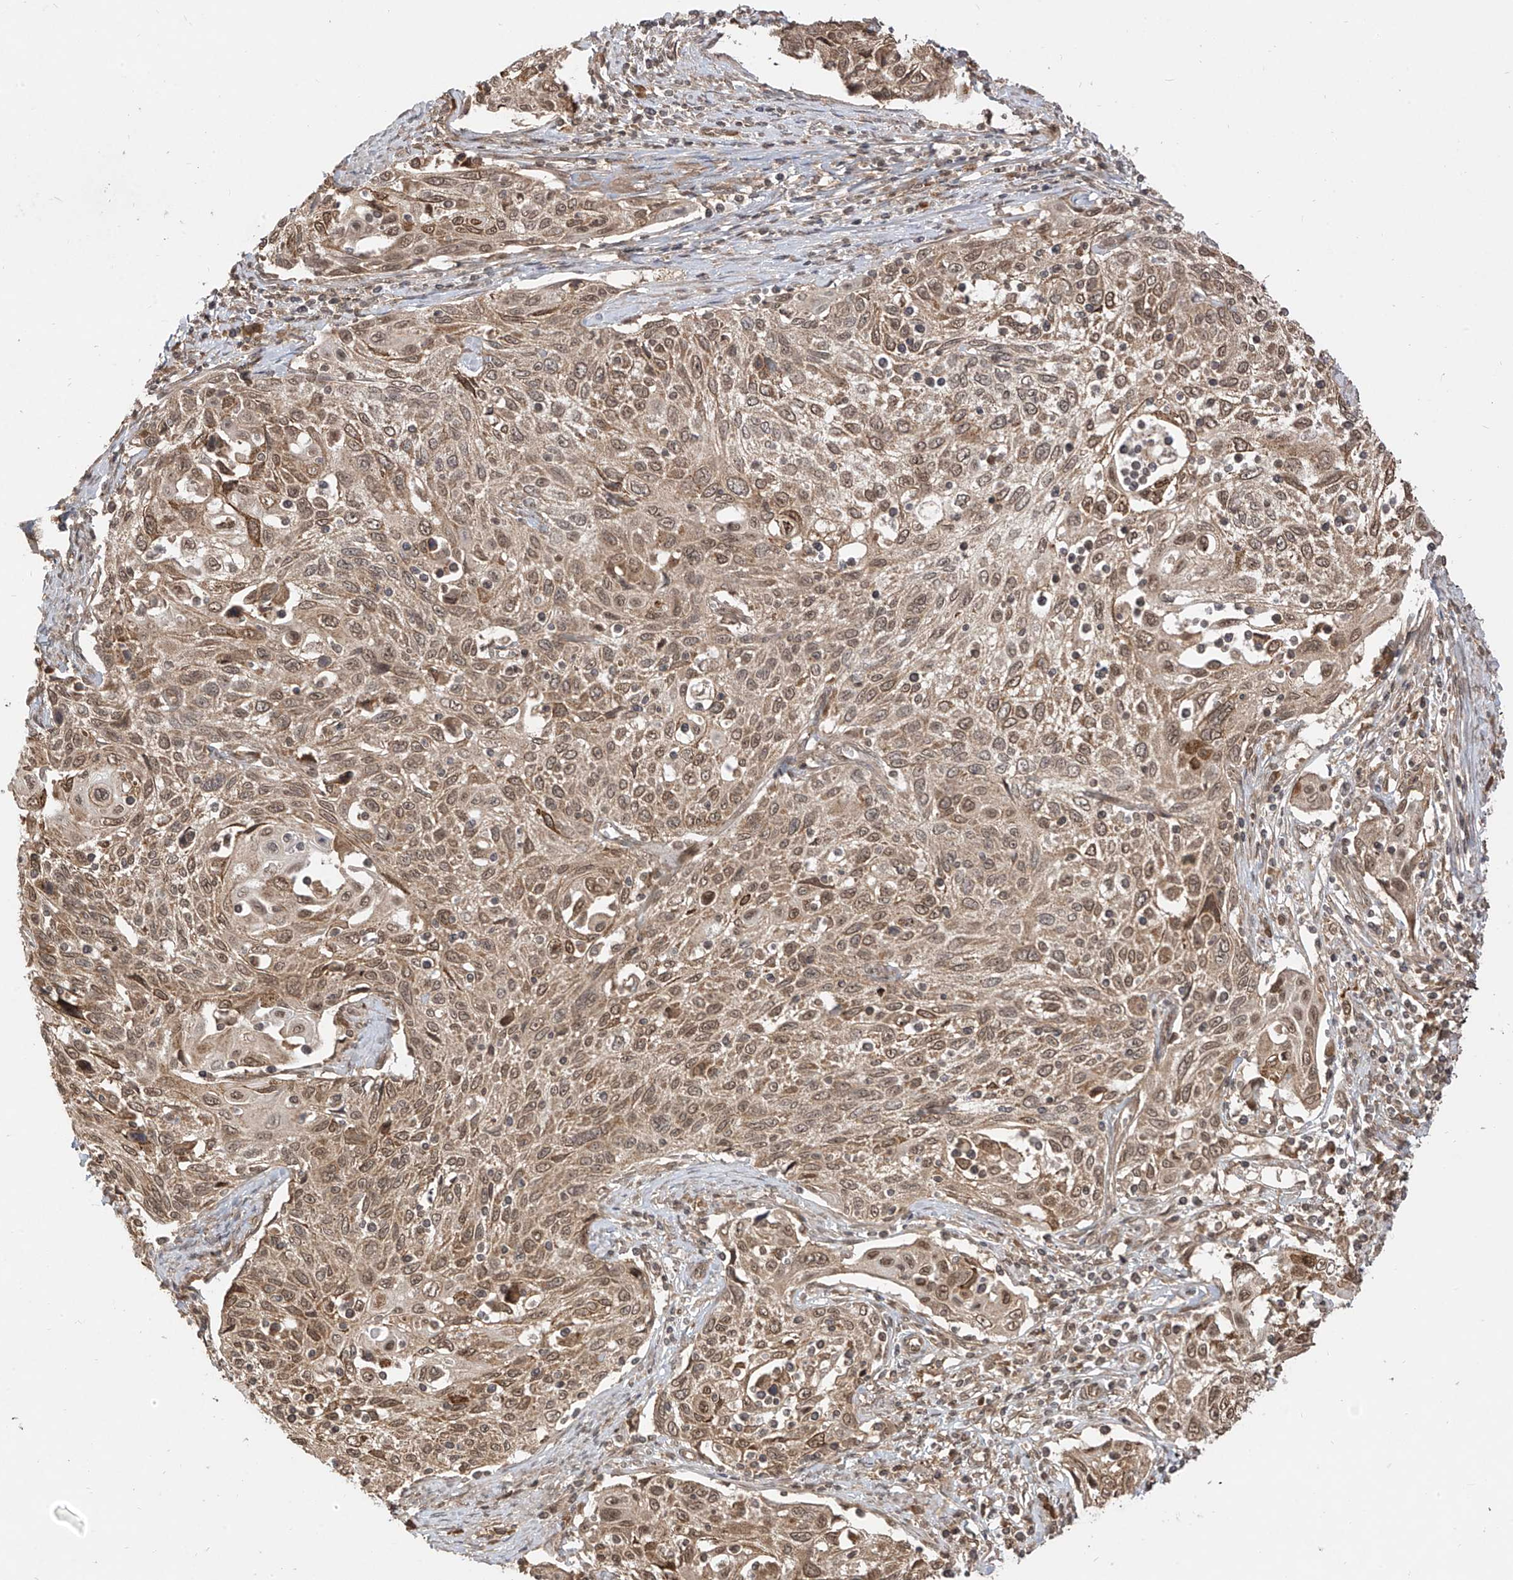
{"staining": {"intensity": "moderate", "quantity": ">75%", "location": "cytoplasmic/membranous,nuclear"}, "tissue": "cervical cancer", "cell_type": "Tumor cells", "image_type": "cancer", "snomed": [{"axis": "morphology", "description": "Squamous cell carcinoma, NOS"}, {"axis": "topography", "description": "Cervix"}], "caption": "Tumor cells reveal medium levels of moderate cytoplasmic/membranous and nuclear staining in approximately >75% of cells in human cervical cancer (squamous cell carcinoma).", "gene": "LCOR", "patient": {"sex": "female", "age": 70}}